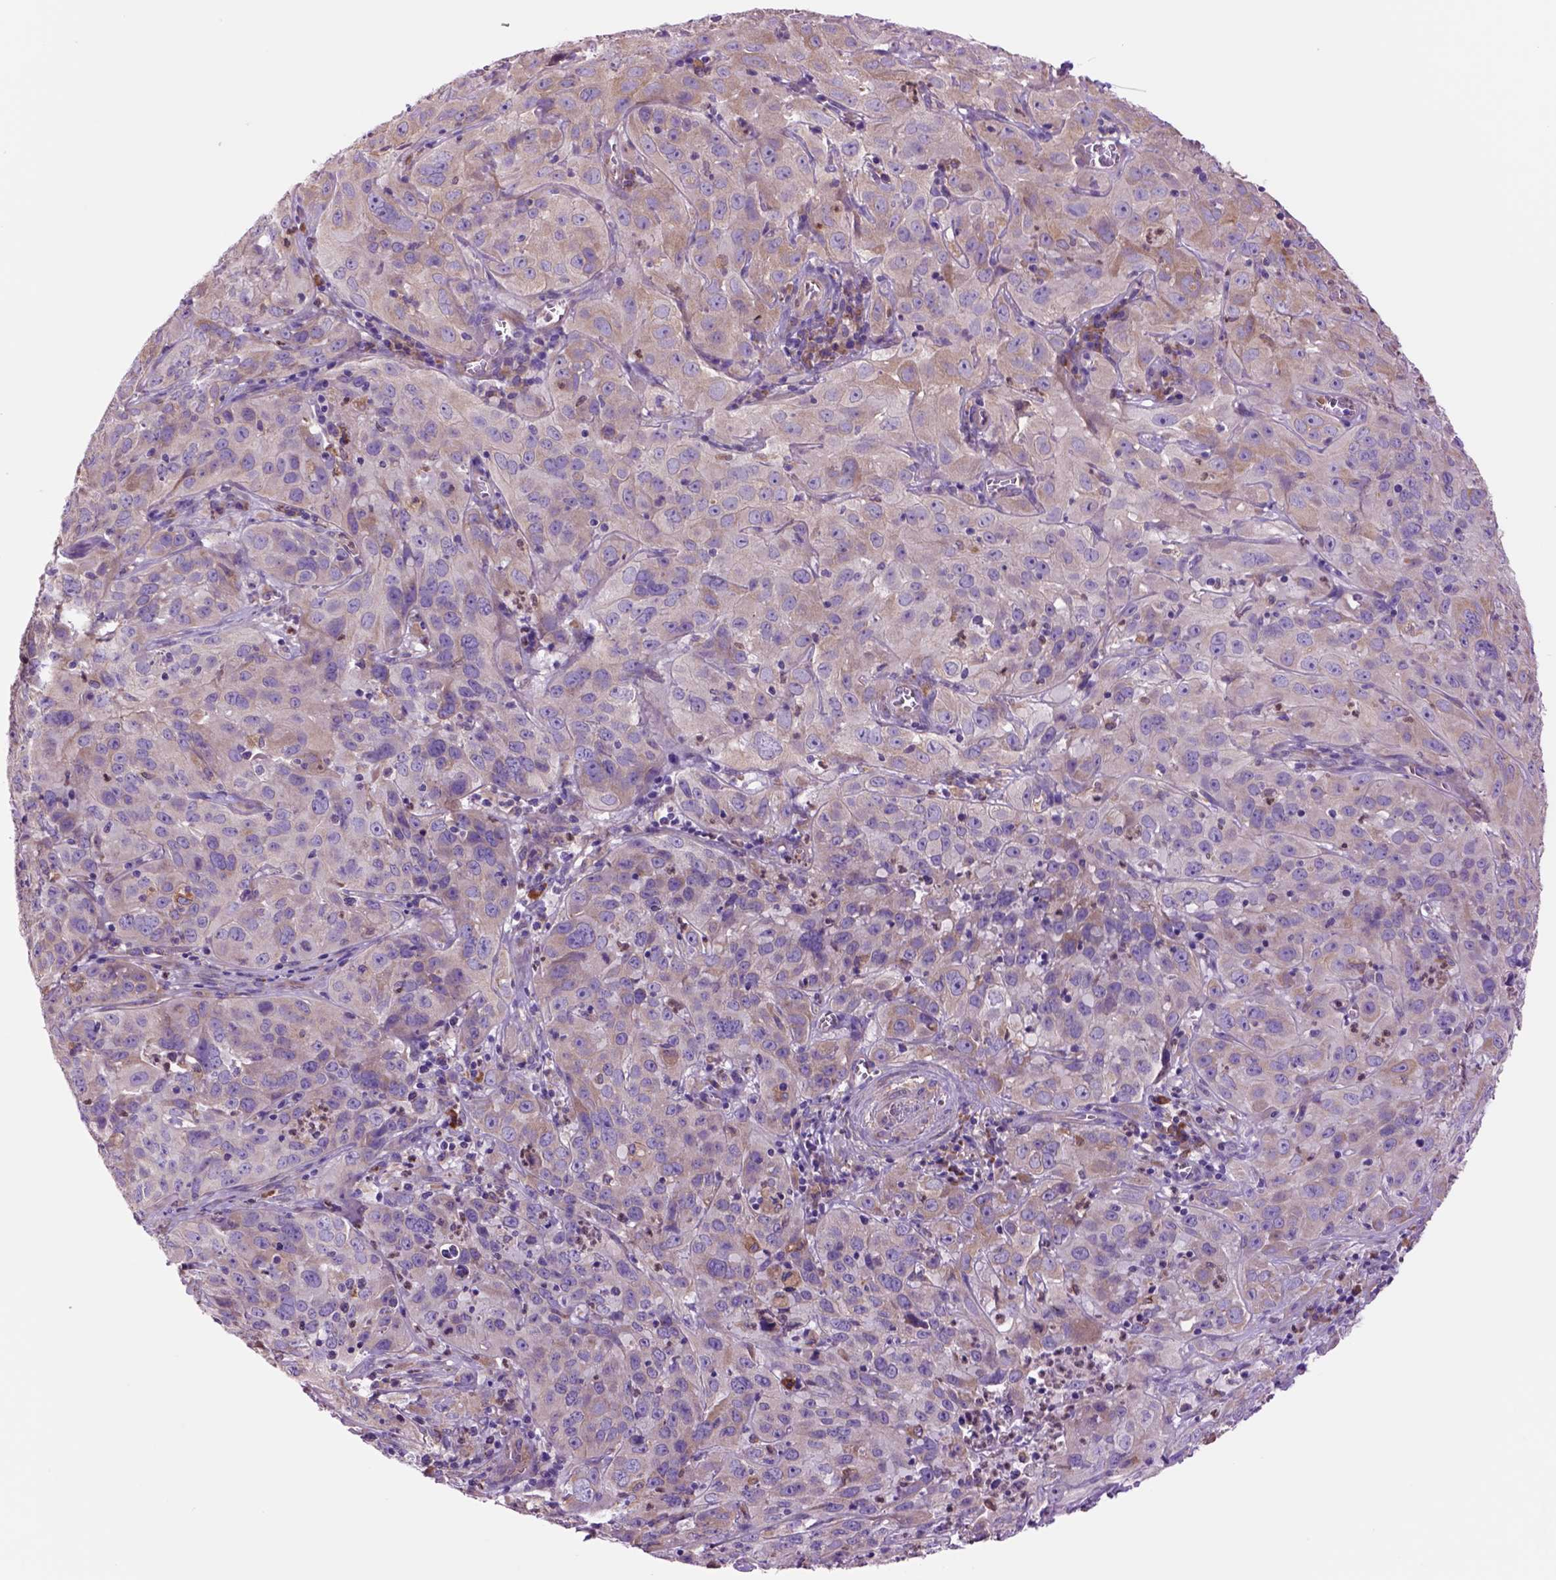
{"staining": {"intensity": "weak", "quantity": ">75%", "location": "cytoplasmic/membranous"}, "tissue": "cervical cancer", "cell_type": "Tumor cells", "image_type": "cancer", "snomed": [{"axis": "morphology", "description": "Squamous cell carcinoma, NOS"}, {"axis": "topography", "description": "Cervix"}], "caption": "A brown stain labels weak cytoplasmic/membranous expression of a protein in cervical cancer tumor cells.", "gene": "PIAS3", "patient": {"sex": "female", "age": 32}}